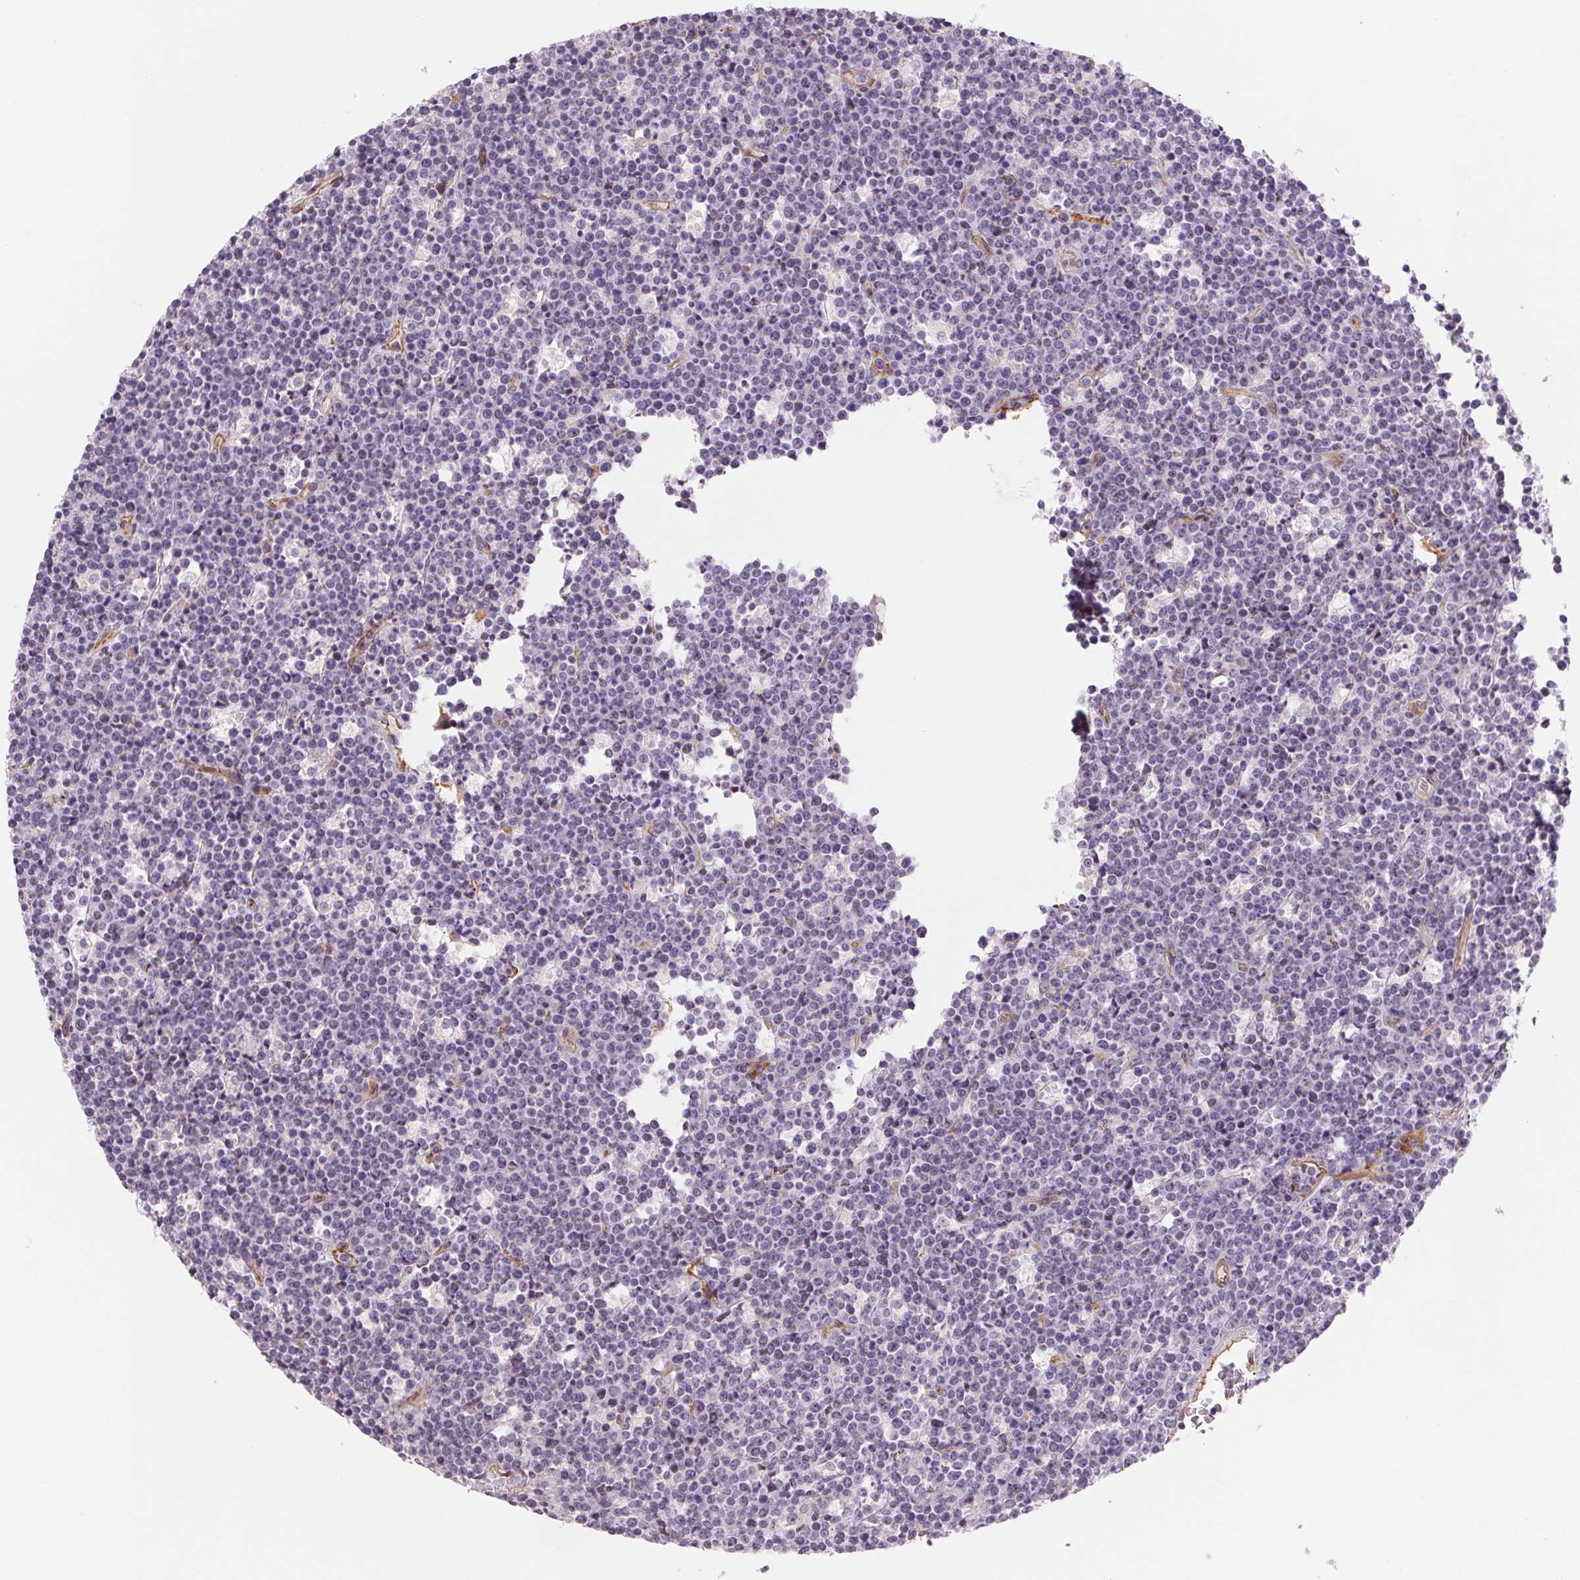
{"staining": {"intensity": "negative", "quantity": "none", "location": "none"}, "tissue": "lymphoma", "cell_type": "Tumor cells", "image_type": "cancer", "snomed": [{"axis": "morphology", "description": "Malignant lymphoma, non-Hodgkin's type, High grade"}, {"axis": "topography", "description": "Ovary"}], "caption": "Immunohistochemistry of human malignant lymphoma, non-Hodgkin's type (high-grade) reveals no expression in tumor cells.", "gene": "ANKRD13B", "patient": {"sex": "female", "age": 56}}